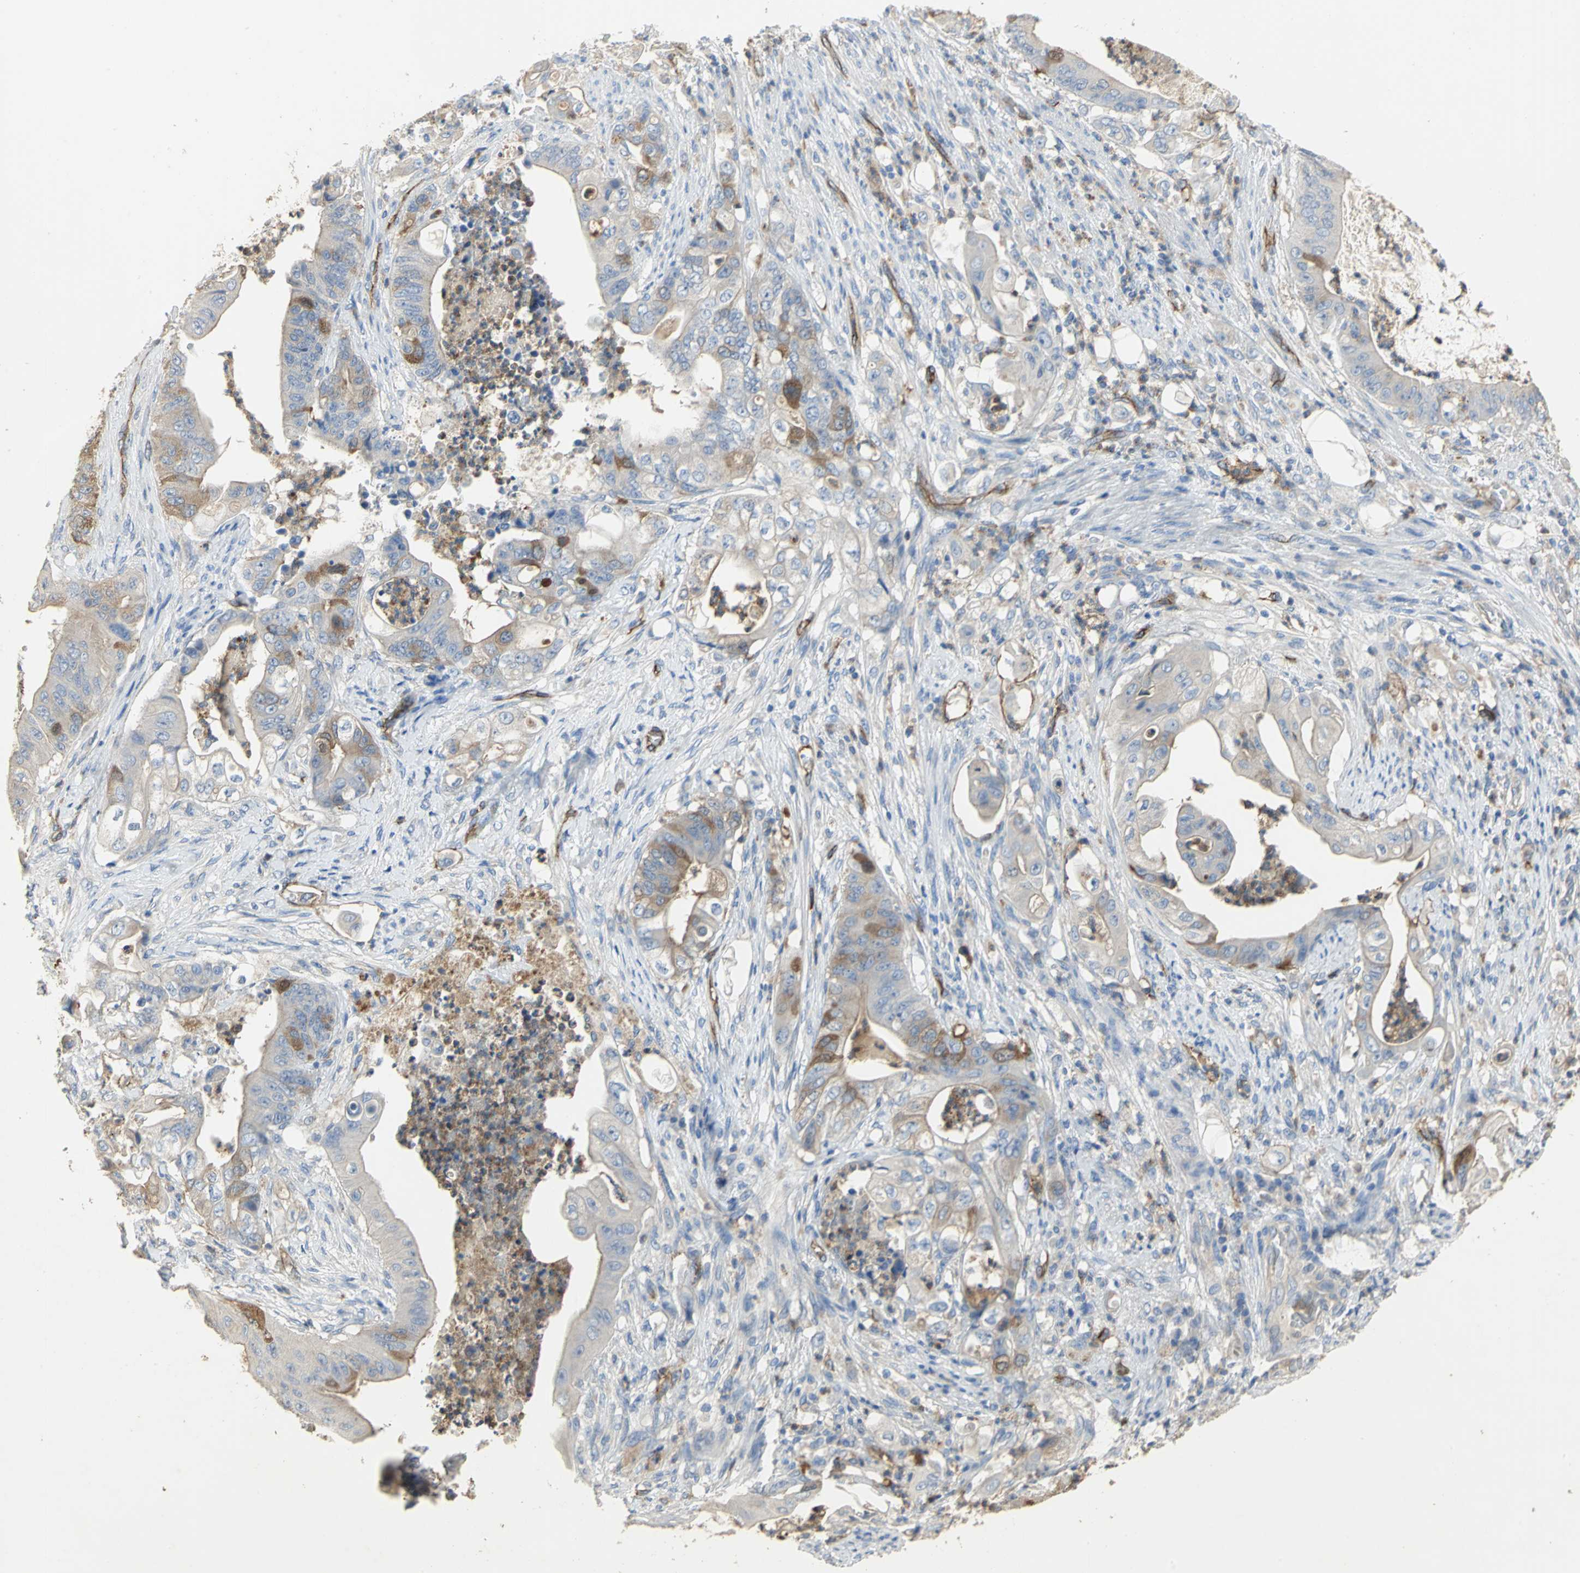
{"staining": {"intensity": "strong", "quantity": "<25%", "location": "cytoplasmic/membranous"}, "tissue": "stomach cancer", "cell_type": "Tumor cells", "image_type": "cancer", "snomed": [{"axis": "morphology", "description": "Adenocarcinoma, NOS"}, {"axis": "topography", "description": "Stomach"}], "caption": "Human stomach cancer stained for a protein (brown) reveals strong cytoplasmic/membranous positive staining in about <25% of tumor cells.", "gene": "DLGAP5", "patient": {"sex": "female", "age": 73}}